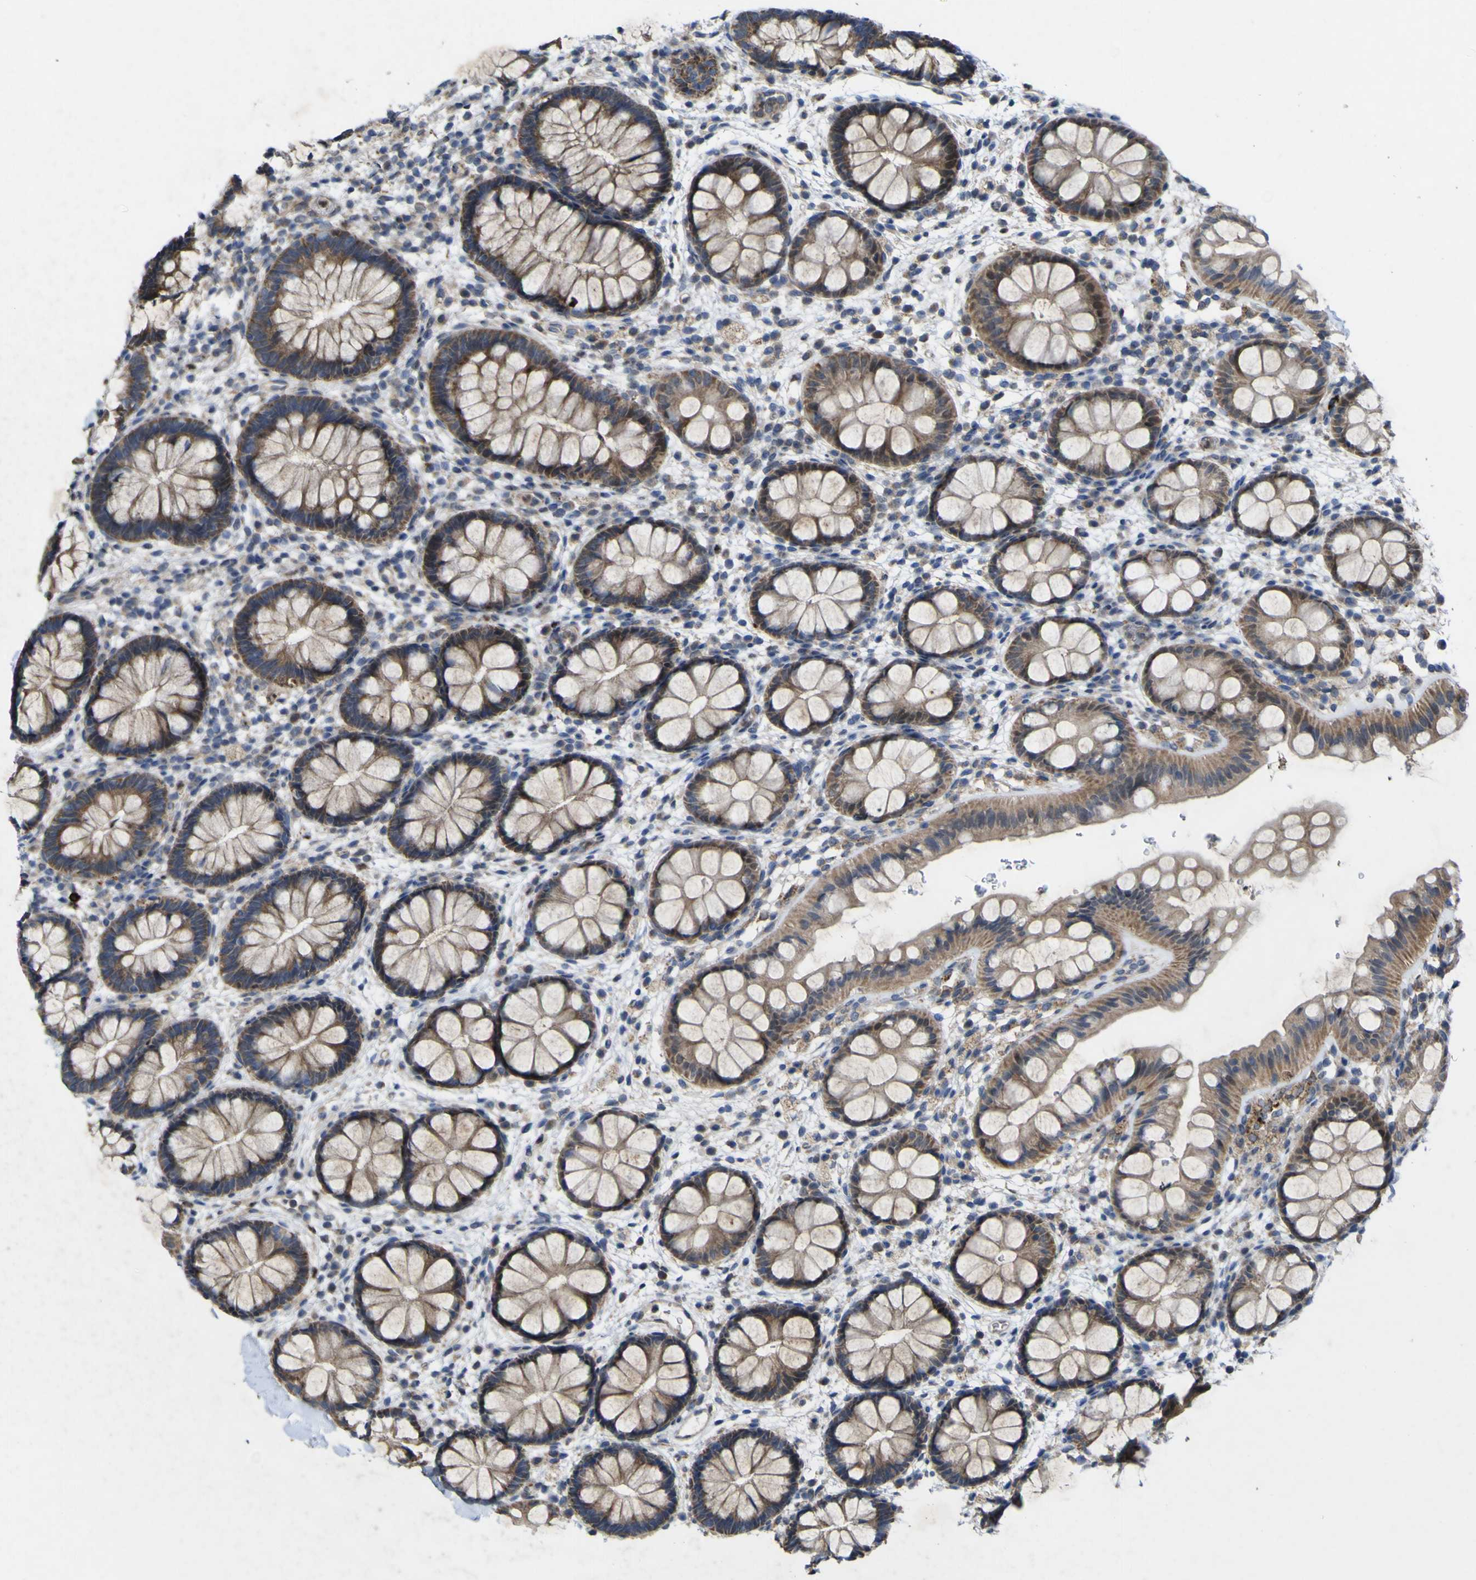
{"staining": {"intensity": "moderate", "quantity": ">75%", "location": "cytoplasmic/membranous"}, "tissue": "rectum", "cell_type": "Glandular cells", "image_type": "normal", "snomed": [{"axis": "morphology", "description": "Normal tissue, NOS"}, {"axis": "topography", "description": "Rectum"}], "caption": "A brown stain shows moderate cytoplasmic/membranous positivity of a protein in glandular cells of unremarkable rectum.", "gene": "IRAK2", "patient": {"sex": "female", "age": 24}}